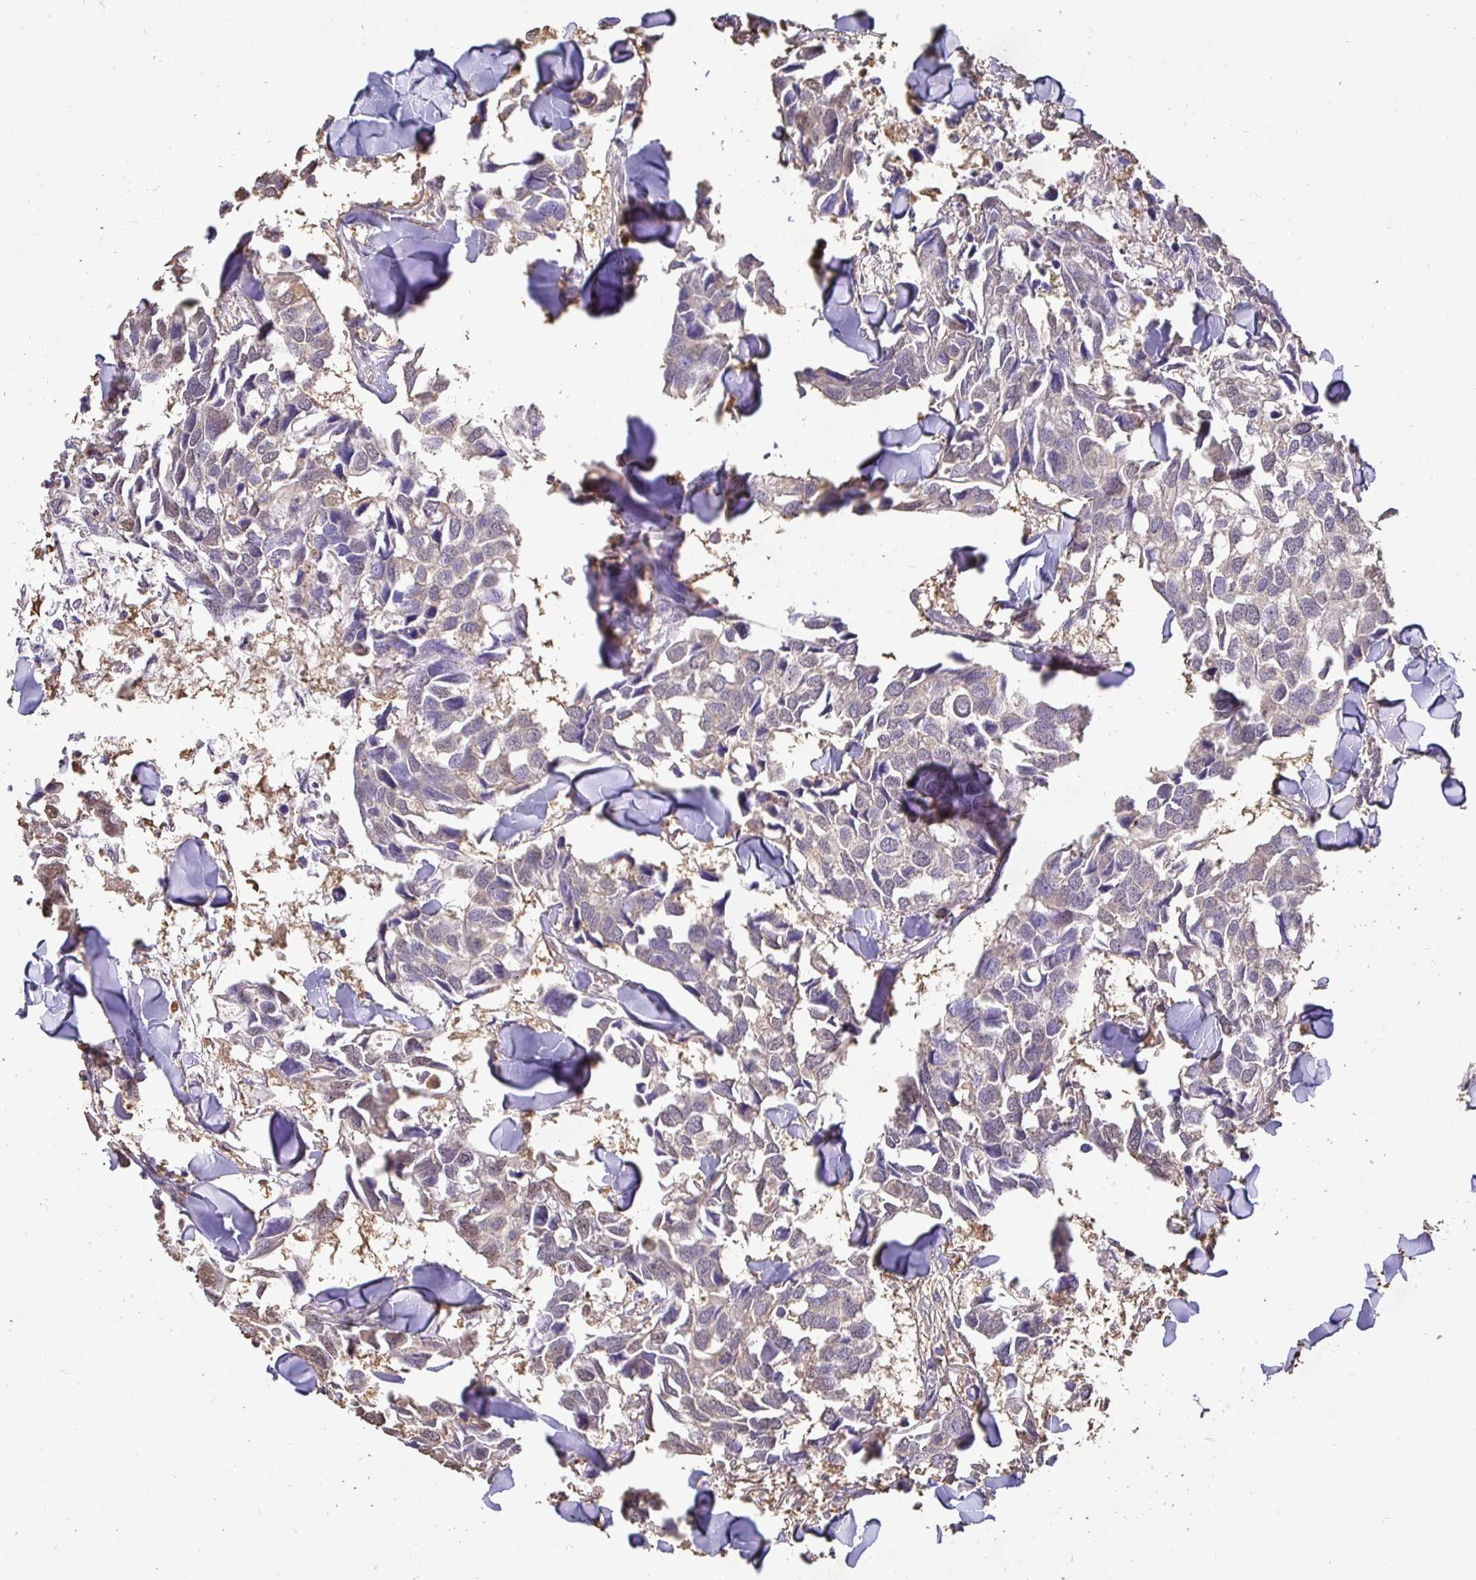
{"staining": {"intensity": "negative", "quantity": "none", "location": "none"}, "tissue": "breast cancer", "cell_type": "Tumor cells", "image_type": "cancer", "snomed": [{"axis": "morphology", "description": "Duct carcinoma"}, {"axis": "topography", "description": "Breast"}], "caption": "Immunohistochemical staining of human breast intraductal carcinoma displays no significant staining in tumor cells. (DAB (3,3'-diaminobenzidine) IHC visualized using brightfield microscopy, high magnification).", "gene": "MAPK8IP3", "patient": {"sex": "female", "age": 83}}